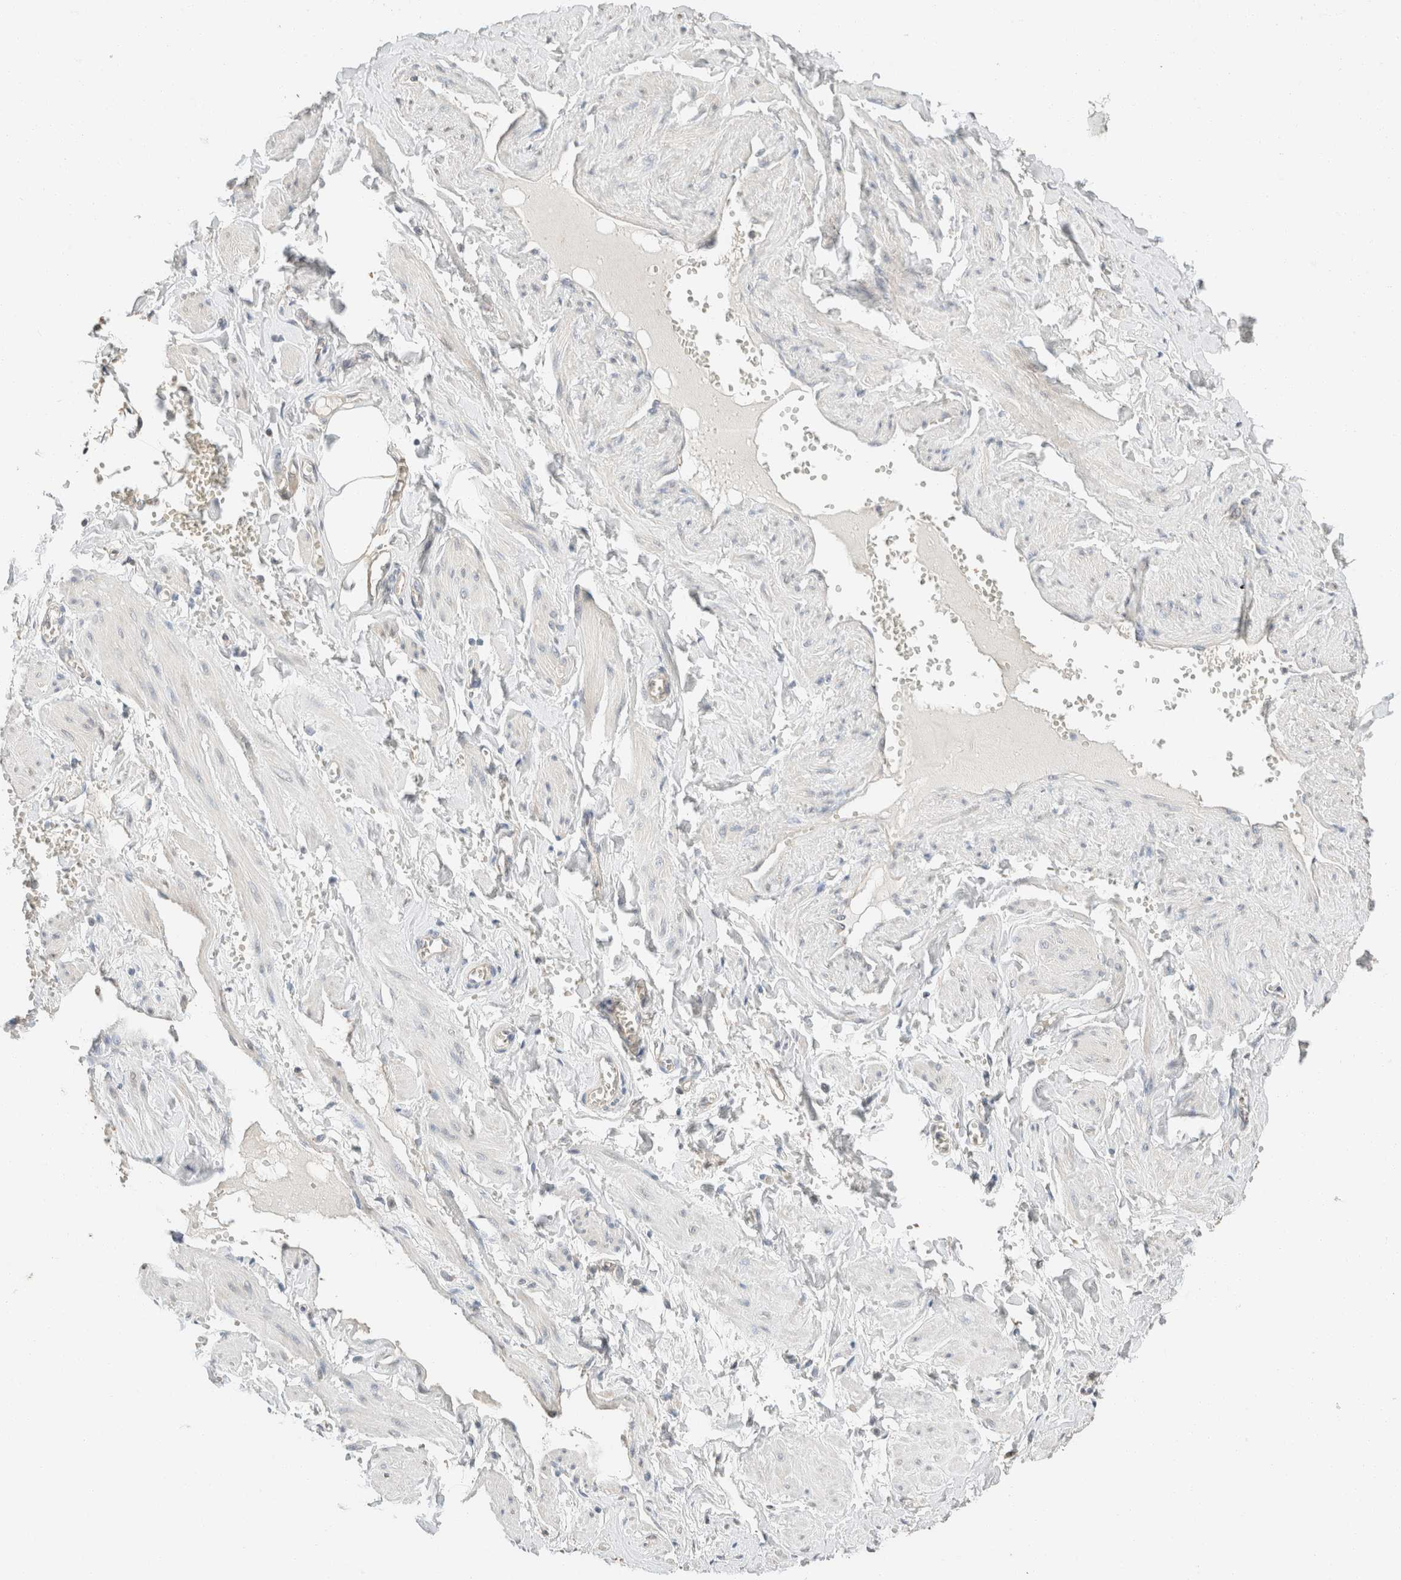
{"staining": {"intensity": "moderate", "quantity": ">75%", "location": "cytoplasmic/membranous"}, "tissue": "adipose tissue", "cell_type": "Adipocytes", "image_type": "normal", "snomed": [{"axis": "morphology", "description": "Normal tissue, NOS"}, {"axis": "topography", "description": "Vascular tissue"}, {"axis": "topography", "description": "Fallopian tube"}, {"axis": "topography", "description": "Ovary"}], "caption": "The histopathology image exhibits immunohistochemical staining of benign adipose tissue. There is moderate cytoplasmic/membranous expression is appreciated in approximately >75% of adipocytes. The staining was performed using DAB (3,3'-diaminobenzidine) to visualize the protein expression in brown, while the nuclei were stained in blue with hematoxylin (Magnification: 20x).", "gene": "TUBD1", "patient": {"sex": "female", "age": 67}}